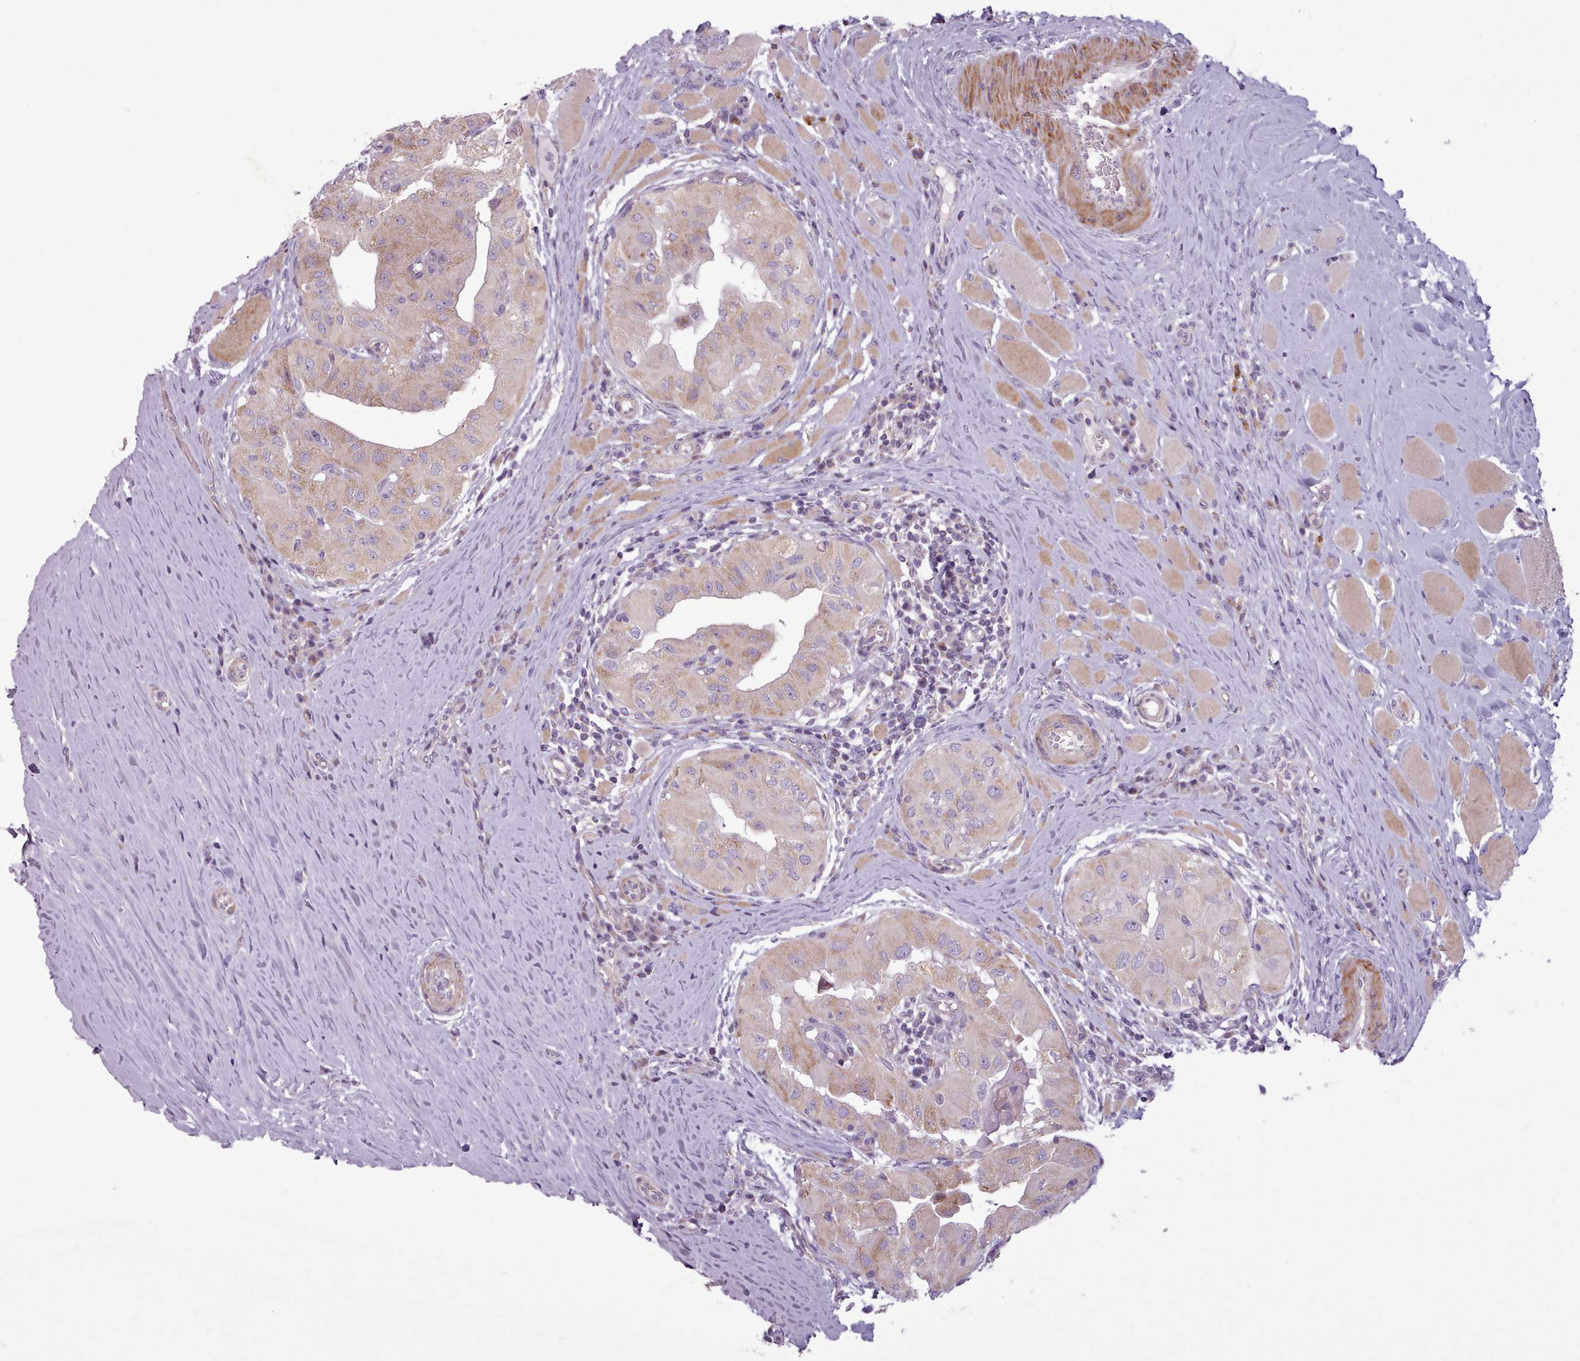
{"staining": {"intensity": "moderate", "quantity": "25%-75%", "location": "cytoplasmic/membranous"}, "tissue": "thyroid cancer", "cell_type": "Tumor cells", "image_type": "cancer", "snomed": [{"axis": "morphology", "description": "Papillary adenocarcinoma, NOS"}, {"axis": "topography", "description": "Thyroid gland"}], "caption": "This is an image of immunohistochemistry staining of papillary adenocarcinoma (thyroid), which shows moderate staining in the cytoplasmic/membranous of tumor cells.", "gene": "AVL9", "patient": {"sex": "female", "age": 59}}